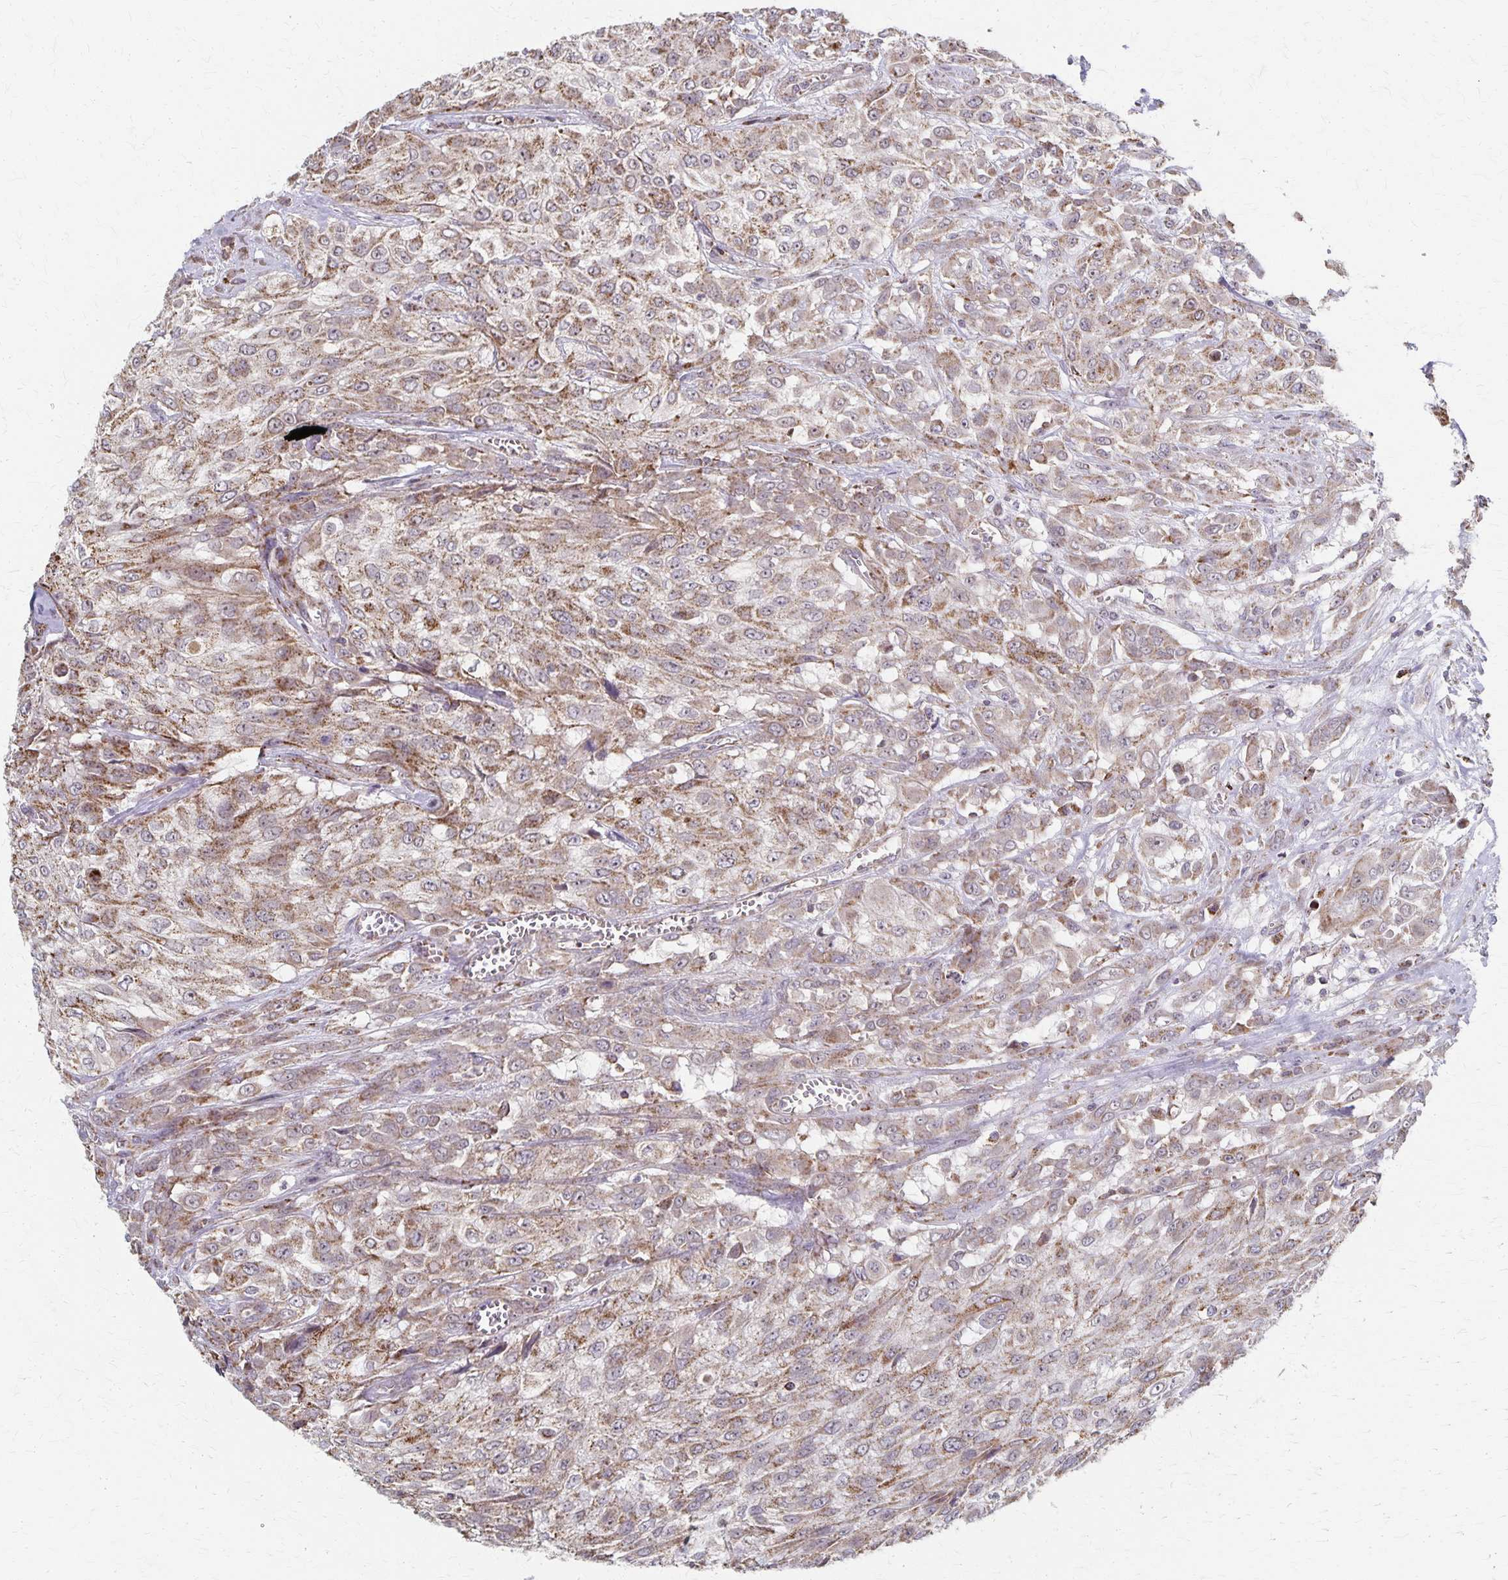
{"staining": {"intensity": "moderate", "quantity": ">75%", "location": "cytoplasmic/membranous"}, "tissue": "urothelial cancer", "cell_type": "Tumor cells", "image_type": "cancer", "snomed": [{"axis": "morphology", "description": "Urothelial carcinoma, High grade"}, {"axis": "topography", "description": "Urinary bladder"}], "caption": "This is an image of immunohistochemistry (IHC) staining of urothelial carcinoma (high-grade), which shows moderate expression in the cytoplasmic/membranous of tumor cells.", "gene": "DYRK4", "patient": {"sex": "male", "age": 57}}